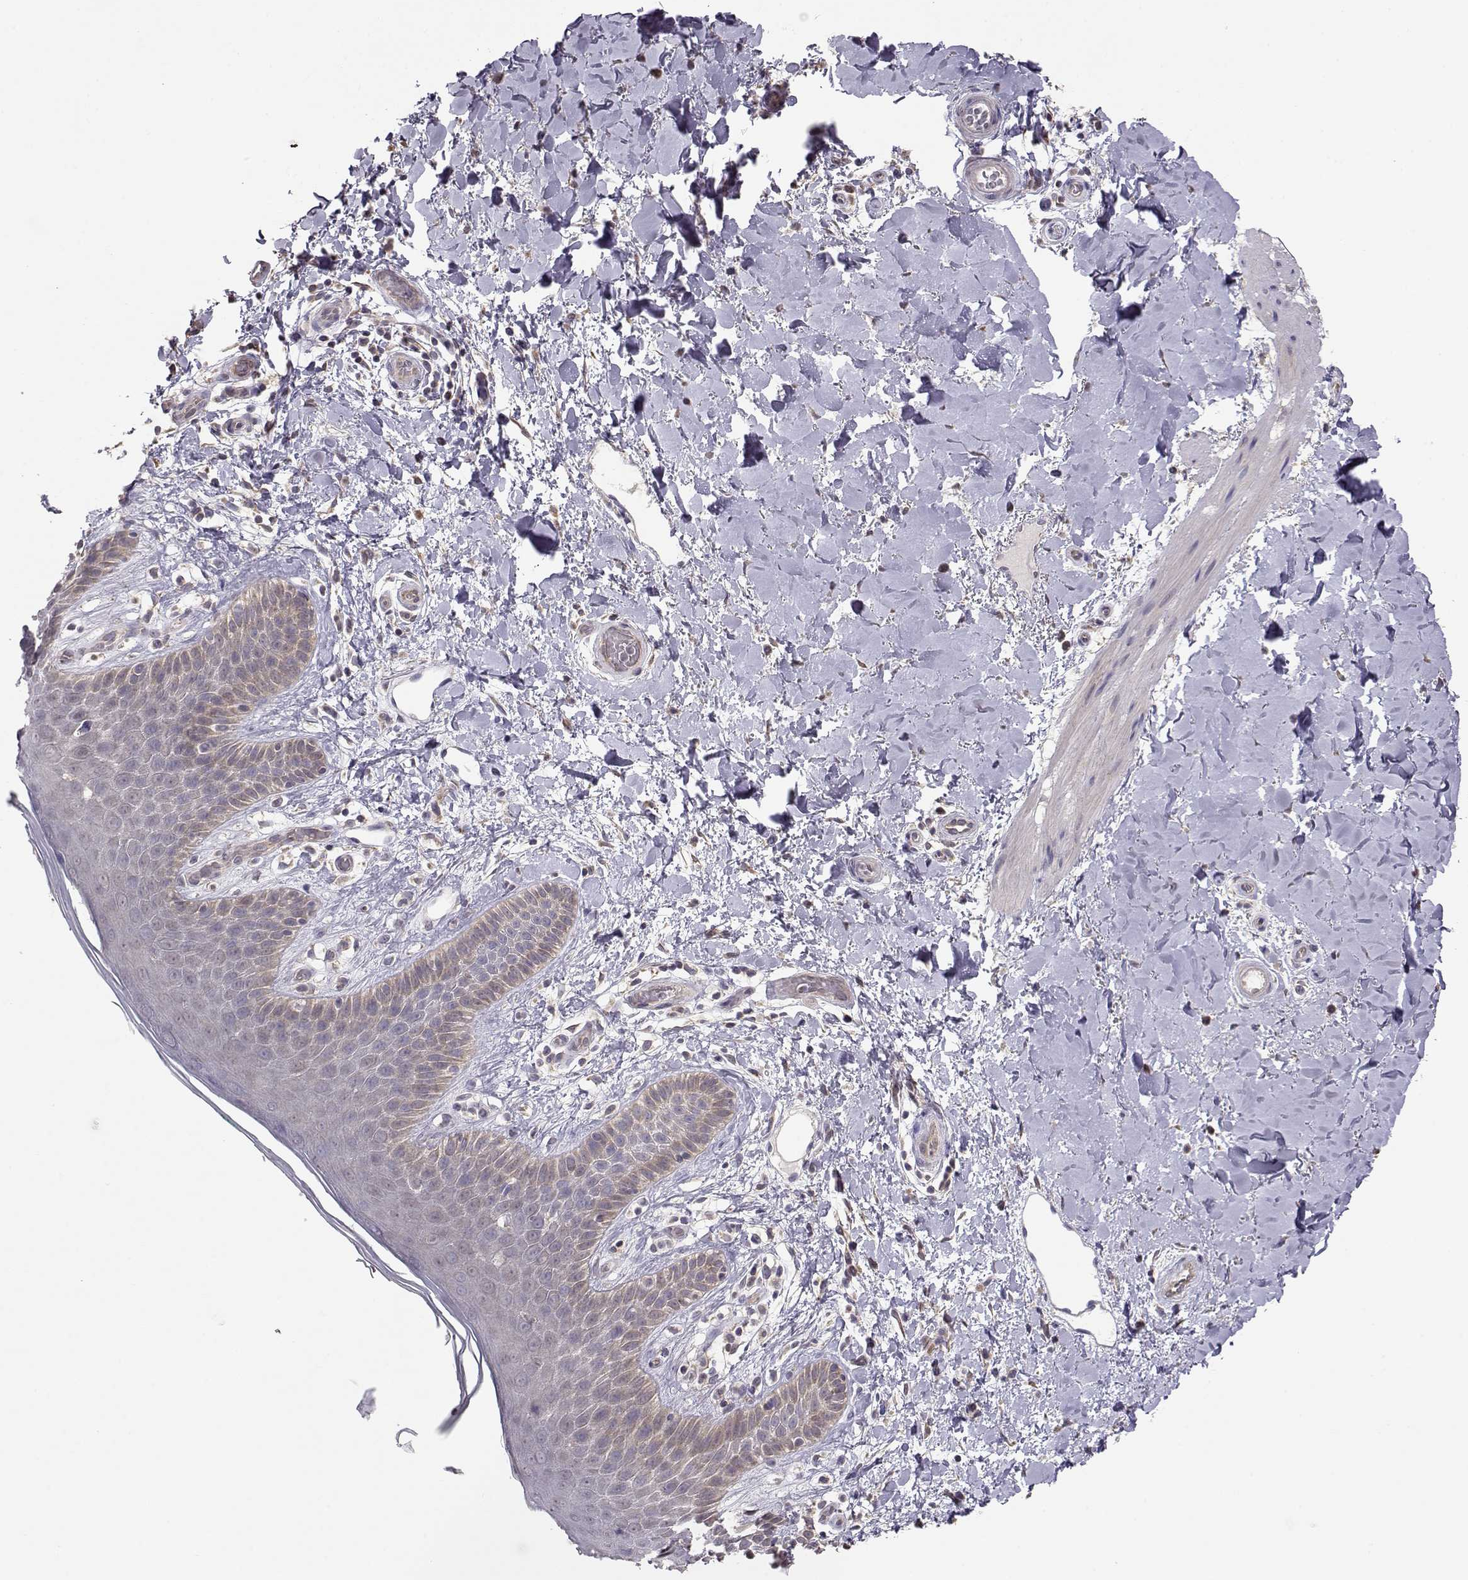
{"staining": {"intensity": "weak", "quantity": "<25%", "location": "cytoplasmic/membranous"}, "tissue": "skin", "cell_type": "Epidermal cells", "image_type": "normal", "snomed": [{"axis": "morphology", "description": "Normal tissue, NOS"}, {"axis": "topography", "description": "Anal"}], "caption": "The immunohistochemistry photomicrograph has no significant expression in epidermal cells of skin.", "gene": "NCAM2", "patient": {"sex": "male", "age": 36}}